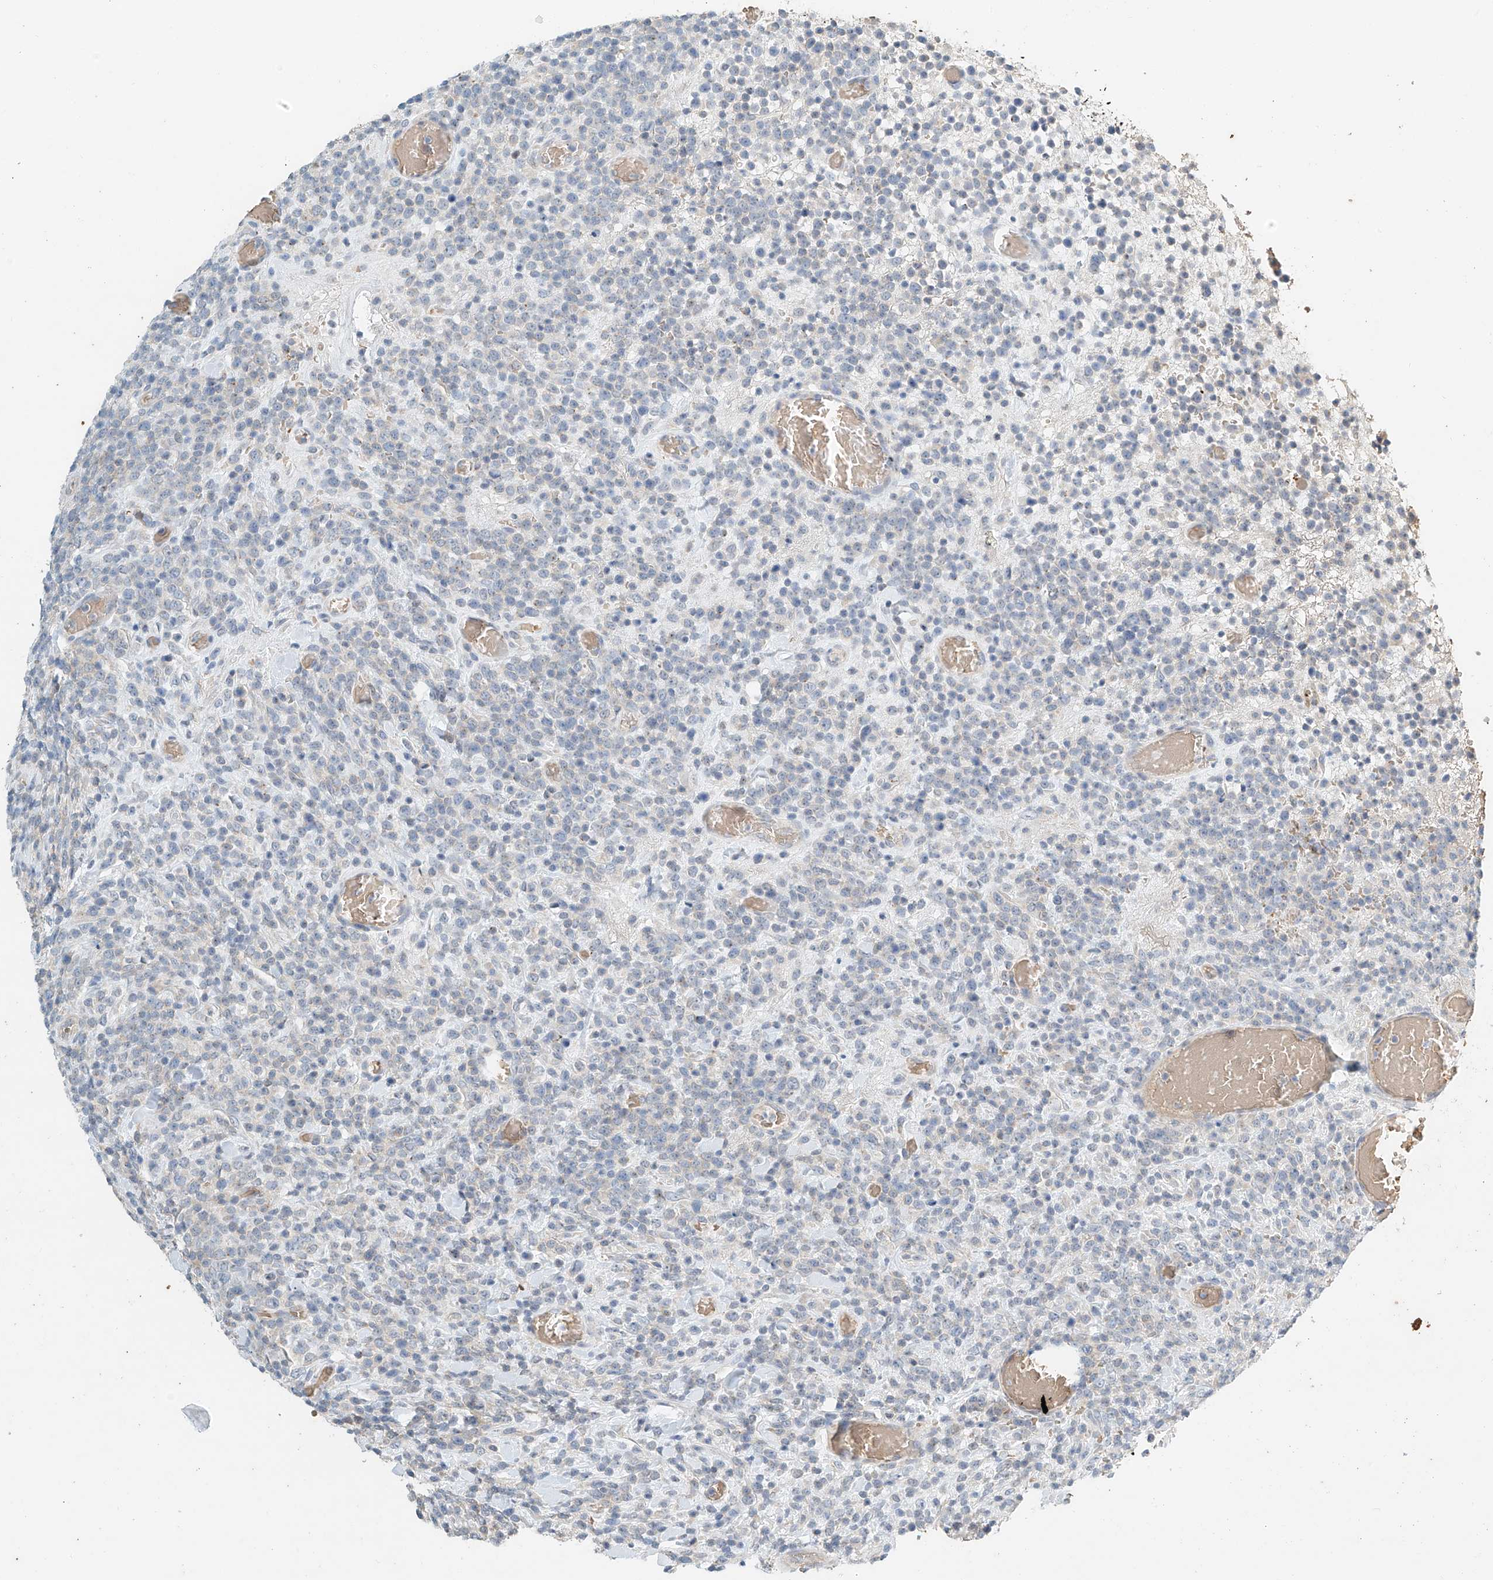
{"staining": {"intensity": "negative", "quantity": "none", "location": "none"}, "tissue": "lymphoma", "cell_type": "Tumor cells", "image_type": "cancer", "snomed": [{"axis": "morphology", "description": "Malignant lymphoma, non-Hodgkin's type, High grade"}, {"axis": "topography", "description": "Colon"}], "caption": "High magnification brightfield microscopy of malignant lymphoma, non-Hodgkin's type (high-grade) stained with DAB (brown) and counterstained with hematoxylin (blue): tumor cells show no significant positivity.", "gene": "RCAN3", "patient": {"sex": "female", "age": 53}}